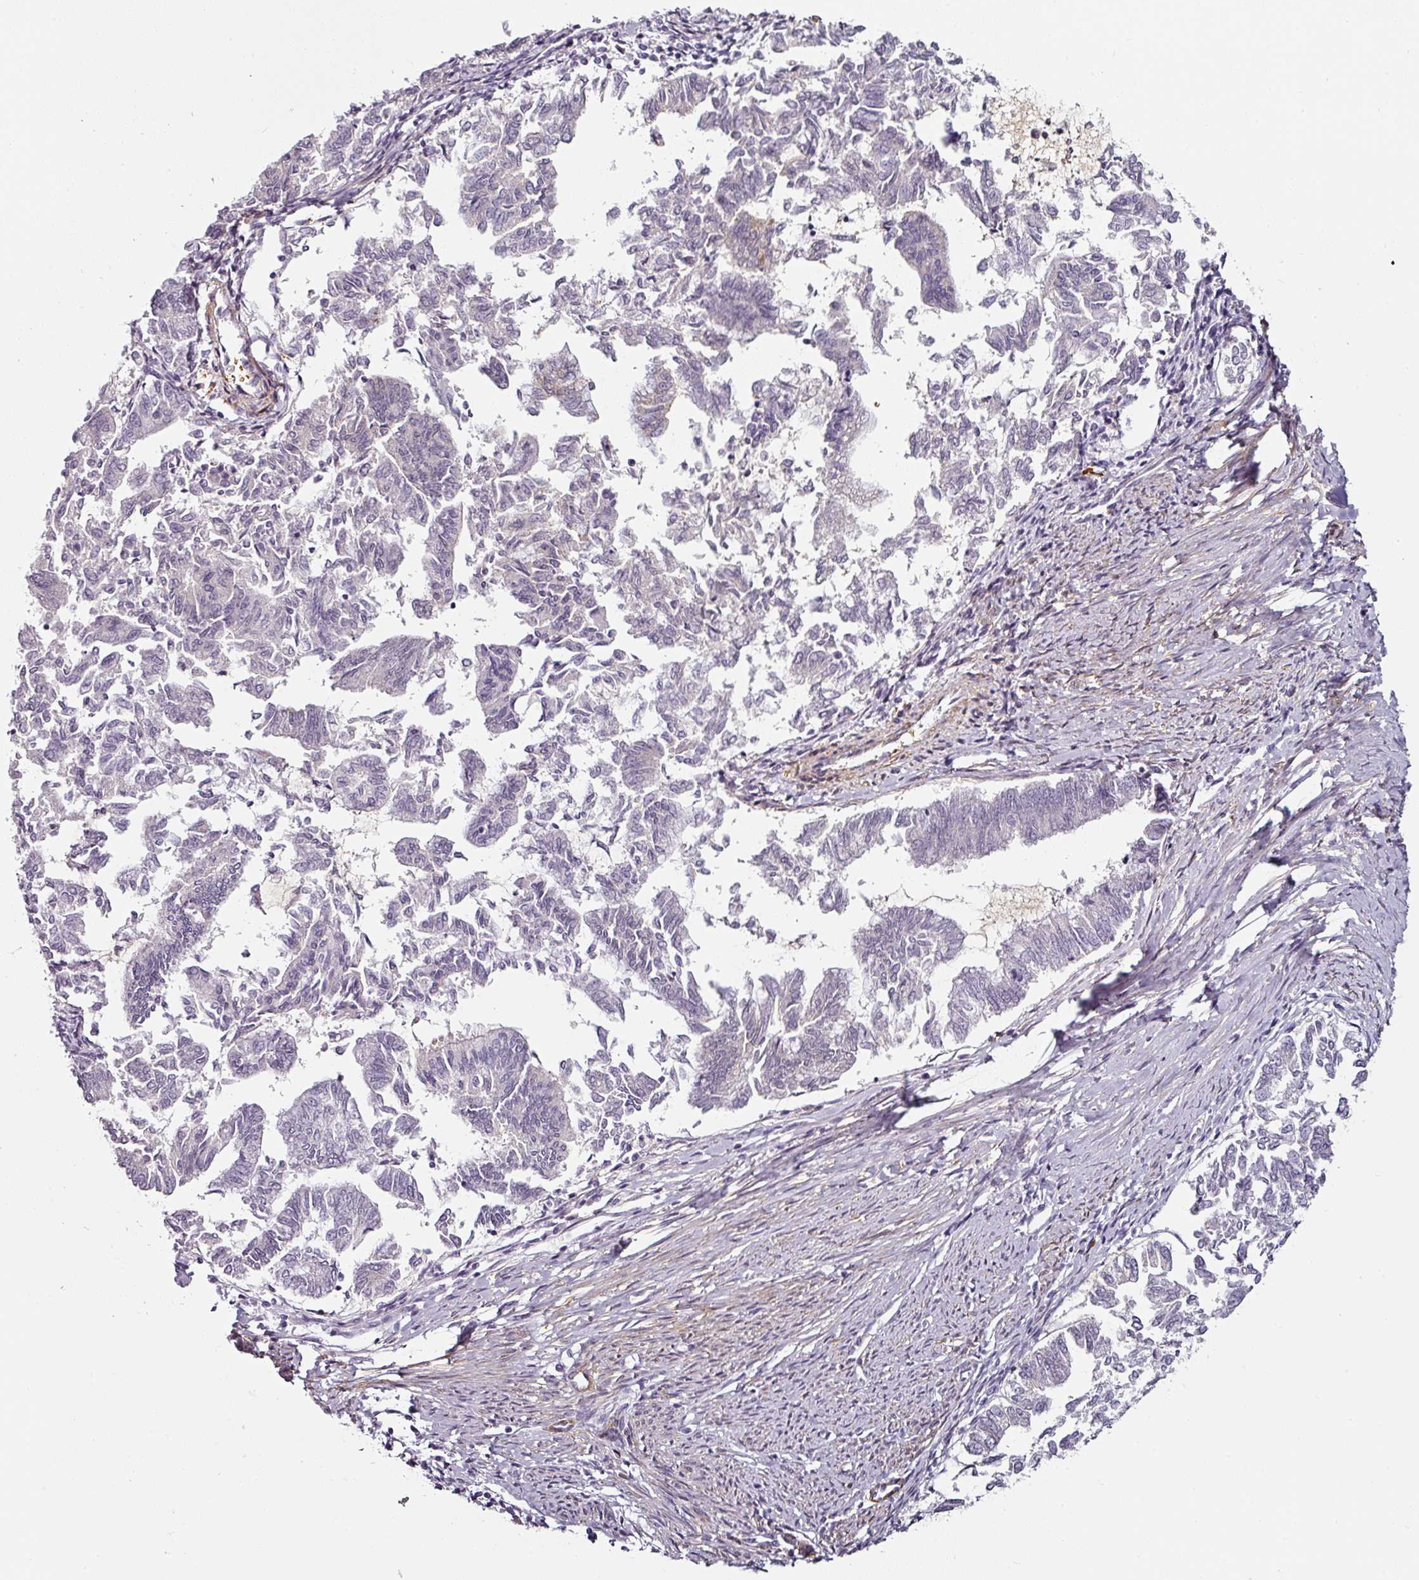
{"staining": {"intensity": "negative", "quantity": "none", "location": "none"}, "tissue": "endometrial cancer", "cell_type": "Tumor cells", "image_type": "cancer", "snomed": [{"axis": "morphology", "description": "Adenocarcinoma, NOS"}, {"axis": "topography", "description": "Endometrium"}], "caption": "This image is of adenocarcinoma (endometrial) stained with immunohistochemistry to label a protein in brown with the nuclei are counter-stained blue. There is no positivity in tumor cells.", "gene": "CAP2", "patient": {"sex": "female", "age": 79}}